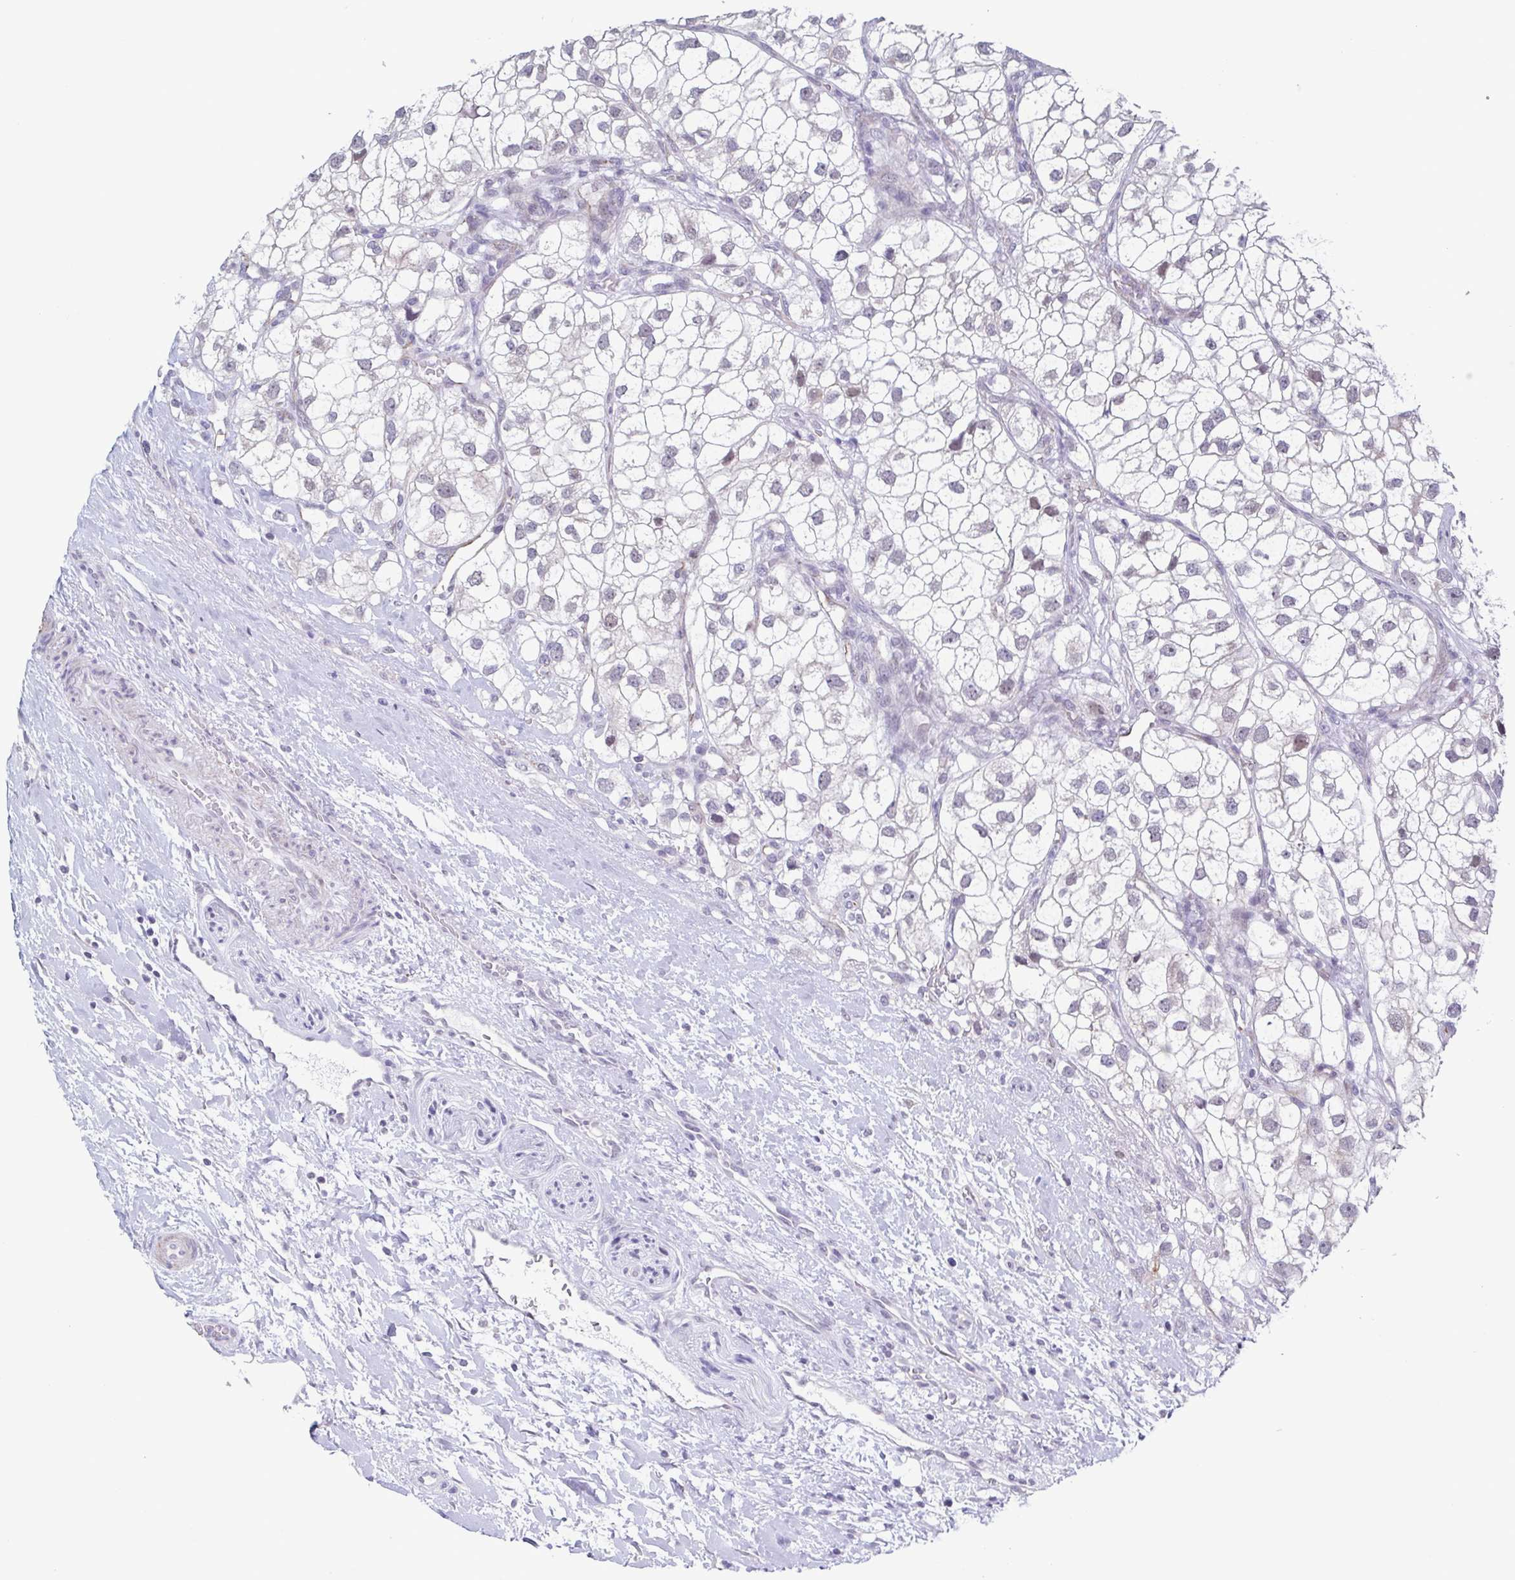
{"staining": {"intensity": "negative", "quantity": "none", "location": "none"}, "tissue": "renal cancer", "cell_type": "Tumor cells", "image_type": "cancer", "snomed": [{"axis": "morphology", "description": "Adenocarcinoma, NOS"}, {"axis": "topography", "description": "Kidney"}], "caption": "Immunohistochemistry (IHC) of human adenocarcinoma (renal) demonstrates no expression in tumor cells.", "gene": "TMEM92", "patient": {"sex": "male", "age": 59}}